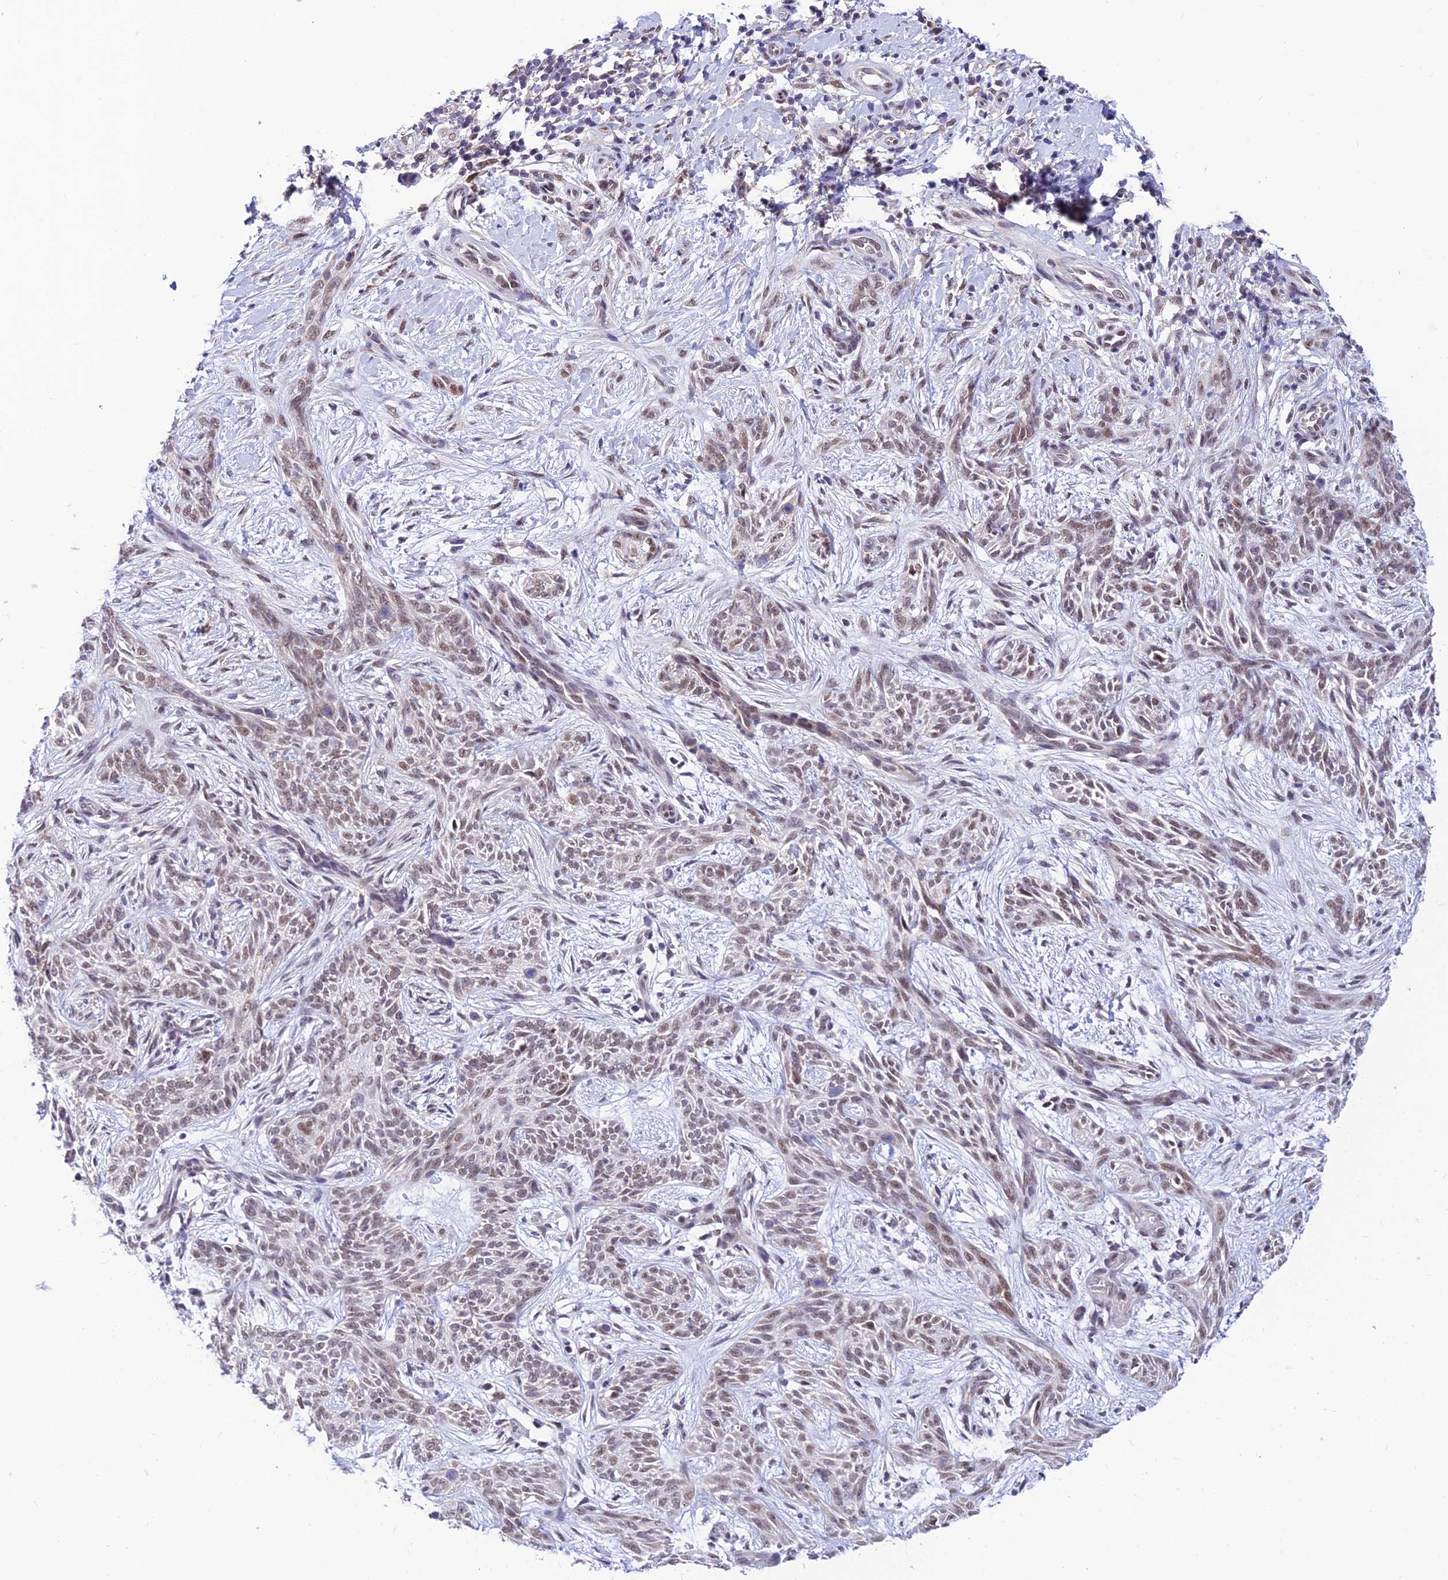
{"staining": {"intensity": "moderate", "quantity": ">75%", "location": "nuclear"}, "tissue": "skin cancer", "cell_type": "Tumor cells", "image_type": "cancer", "snomed": [{"axis": "morphology", "description": "Basal cell carcinoma"}, {"axis": "topography", "description": "Skin"}], "caption": "Moderate nuclear positivity for a protein is seen in approximately >75% of tumor cells of basal cell carcinoma (skin) using immunohistochemistry (IHC).", "gene": "C2orf49", "patient": {"sex": "female", "age": 82}}